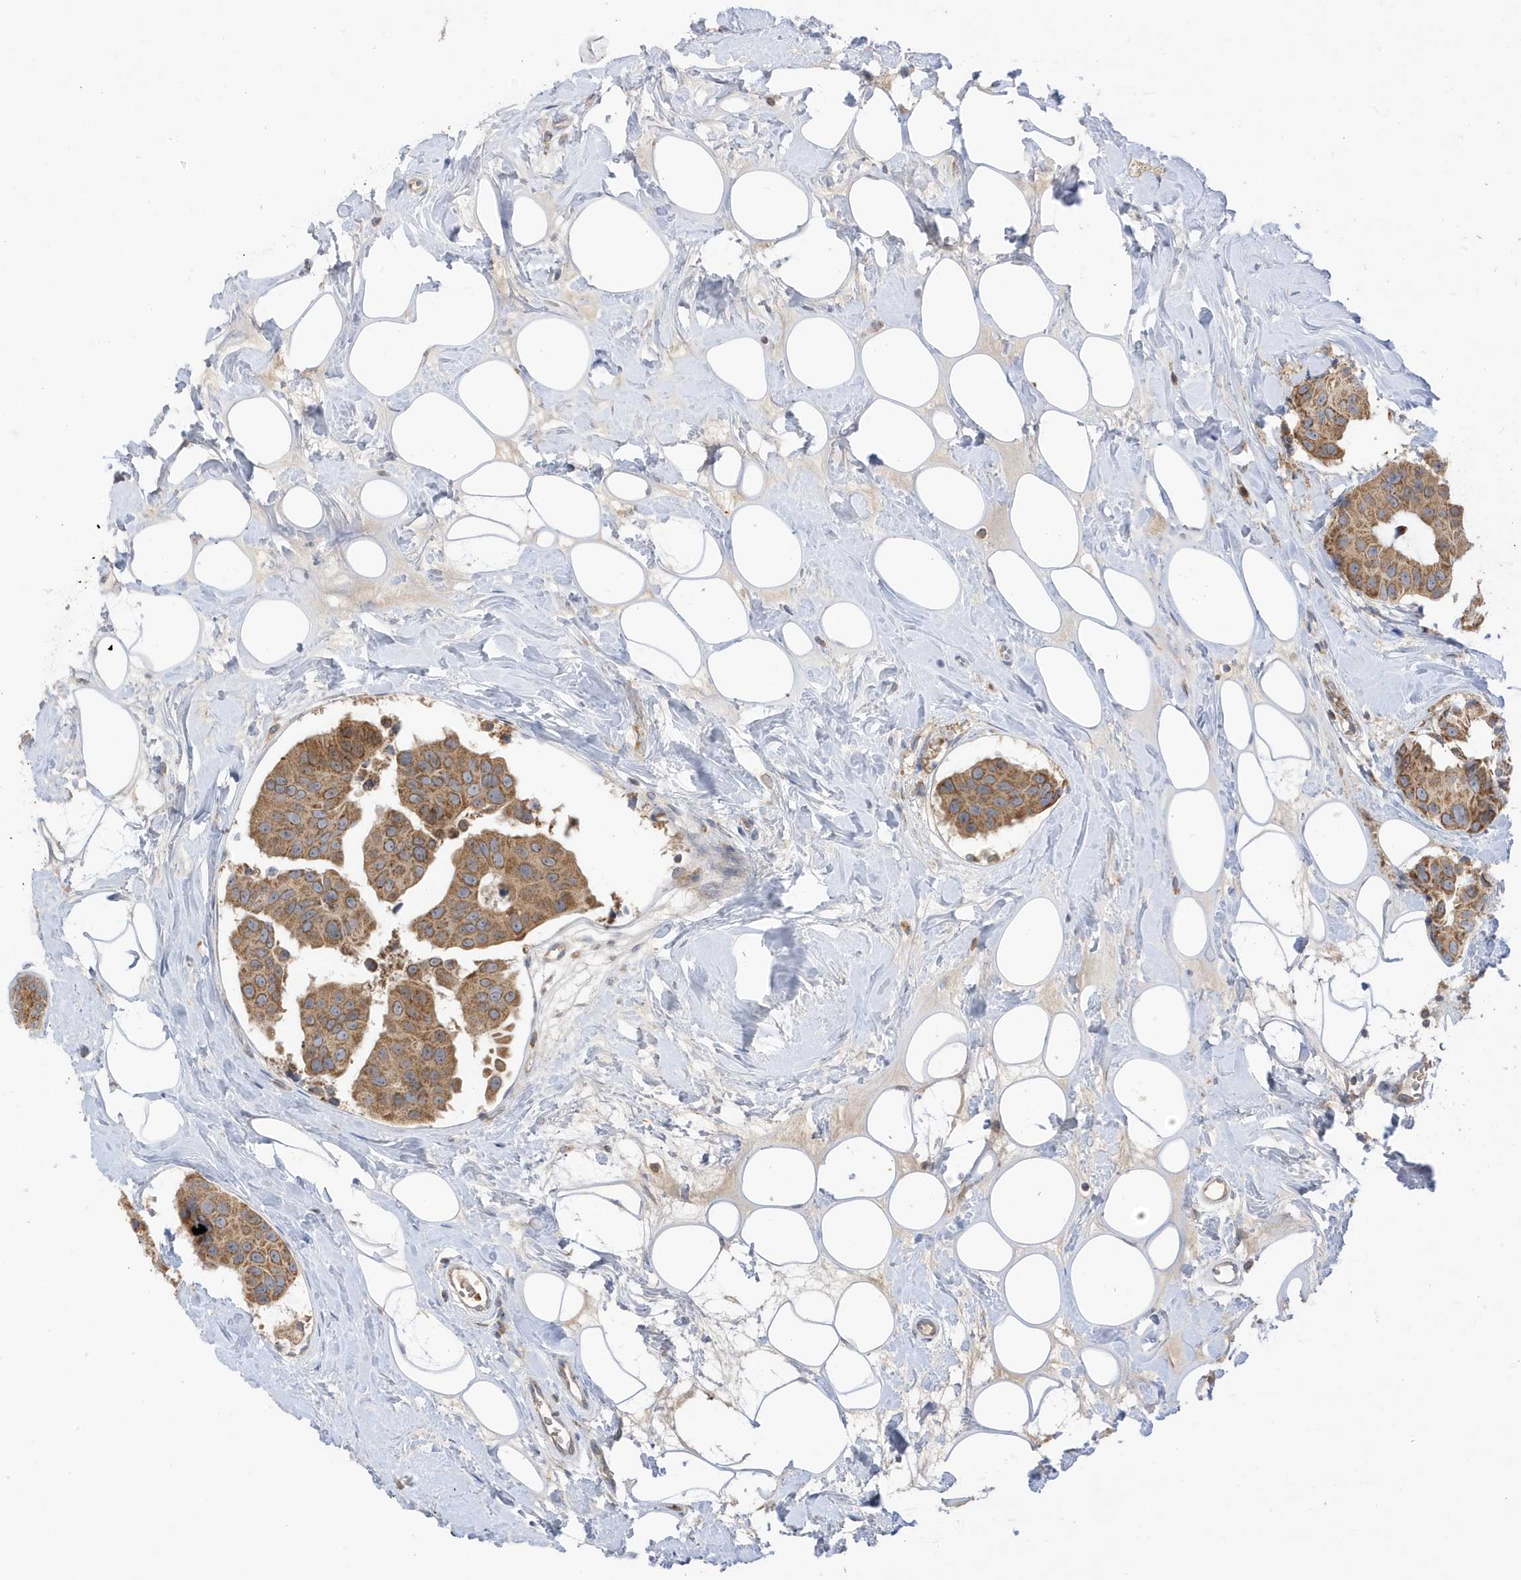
{"staining": {"intensity": "moderate", "quantity": ">75%", "location": "cytoplasmic/membranous"}, "tissue": "breast cancer", "cell_type": "Tumor cells", "image_type": "cancer", "snomed": [{"axis": "morphology", "description": "Normal tissue, NOS"}, {"axis": "morphology", "description": "Duct carcinoma"}, {"axis": "topography", "description": "Breast"}], "caption": "IHC (DAB) staining of human breast cancer (intraductal carcinoma) reveals moderate cytoplasmic/membranous protein staining in about >75% of tumor cells. The staining was performed using DAB (3,3'-diaminobenzidine) to visualize the protein expression in brown, while the nuclei were stained in blue with hematoxylin (Magnification: 20x).", "gene": "NPPC", "patient": {"sex": "female", "age": 39}}